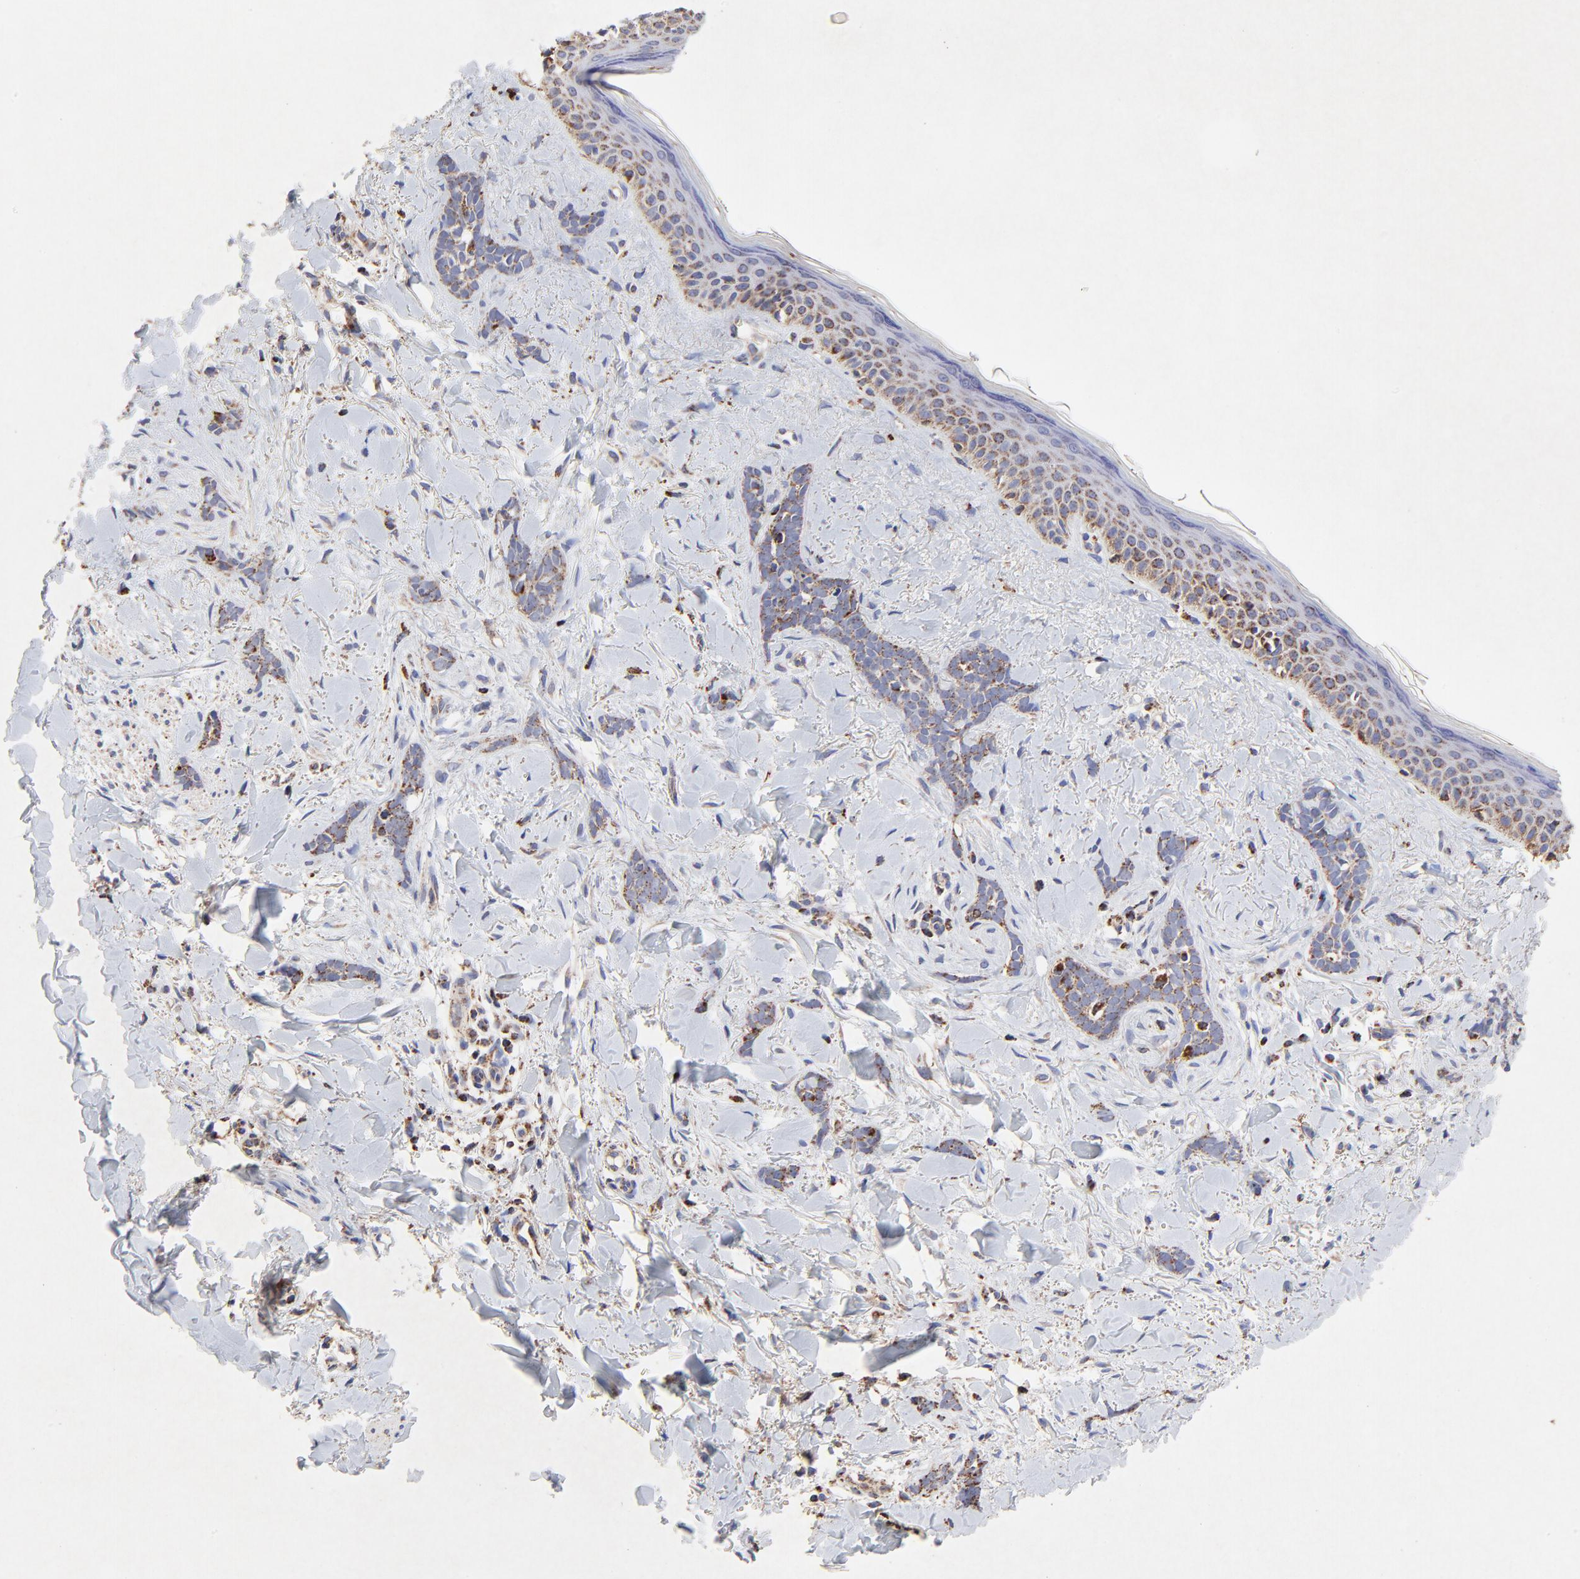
{"staining": {"intensity": "moderate", "quantity": ">75%", "location": "cytoplasmic/membranous"}, "tissue": "skin cancer", "cell_type": "Tumor cells", "image_type": "cancer", "snomed": [{"axis": "morphology", "description": "Basal cell carcinoma"}, {"axis": "topography", "description": "Skin"}], "caption": "A high-resolution micrograph shows IHC staining of skin cancer (basal cell carcinoma), which demonstrates moderate cytoplasmic/membranous staining in approximately >75% of tumor cells.", "gene": "SSBP1", "patient": {"sex": "female", "age": 37}}